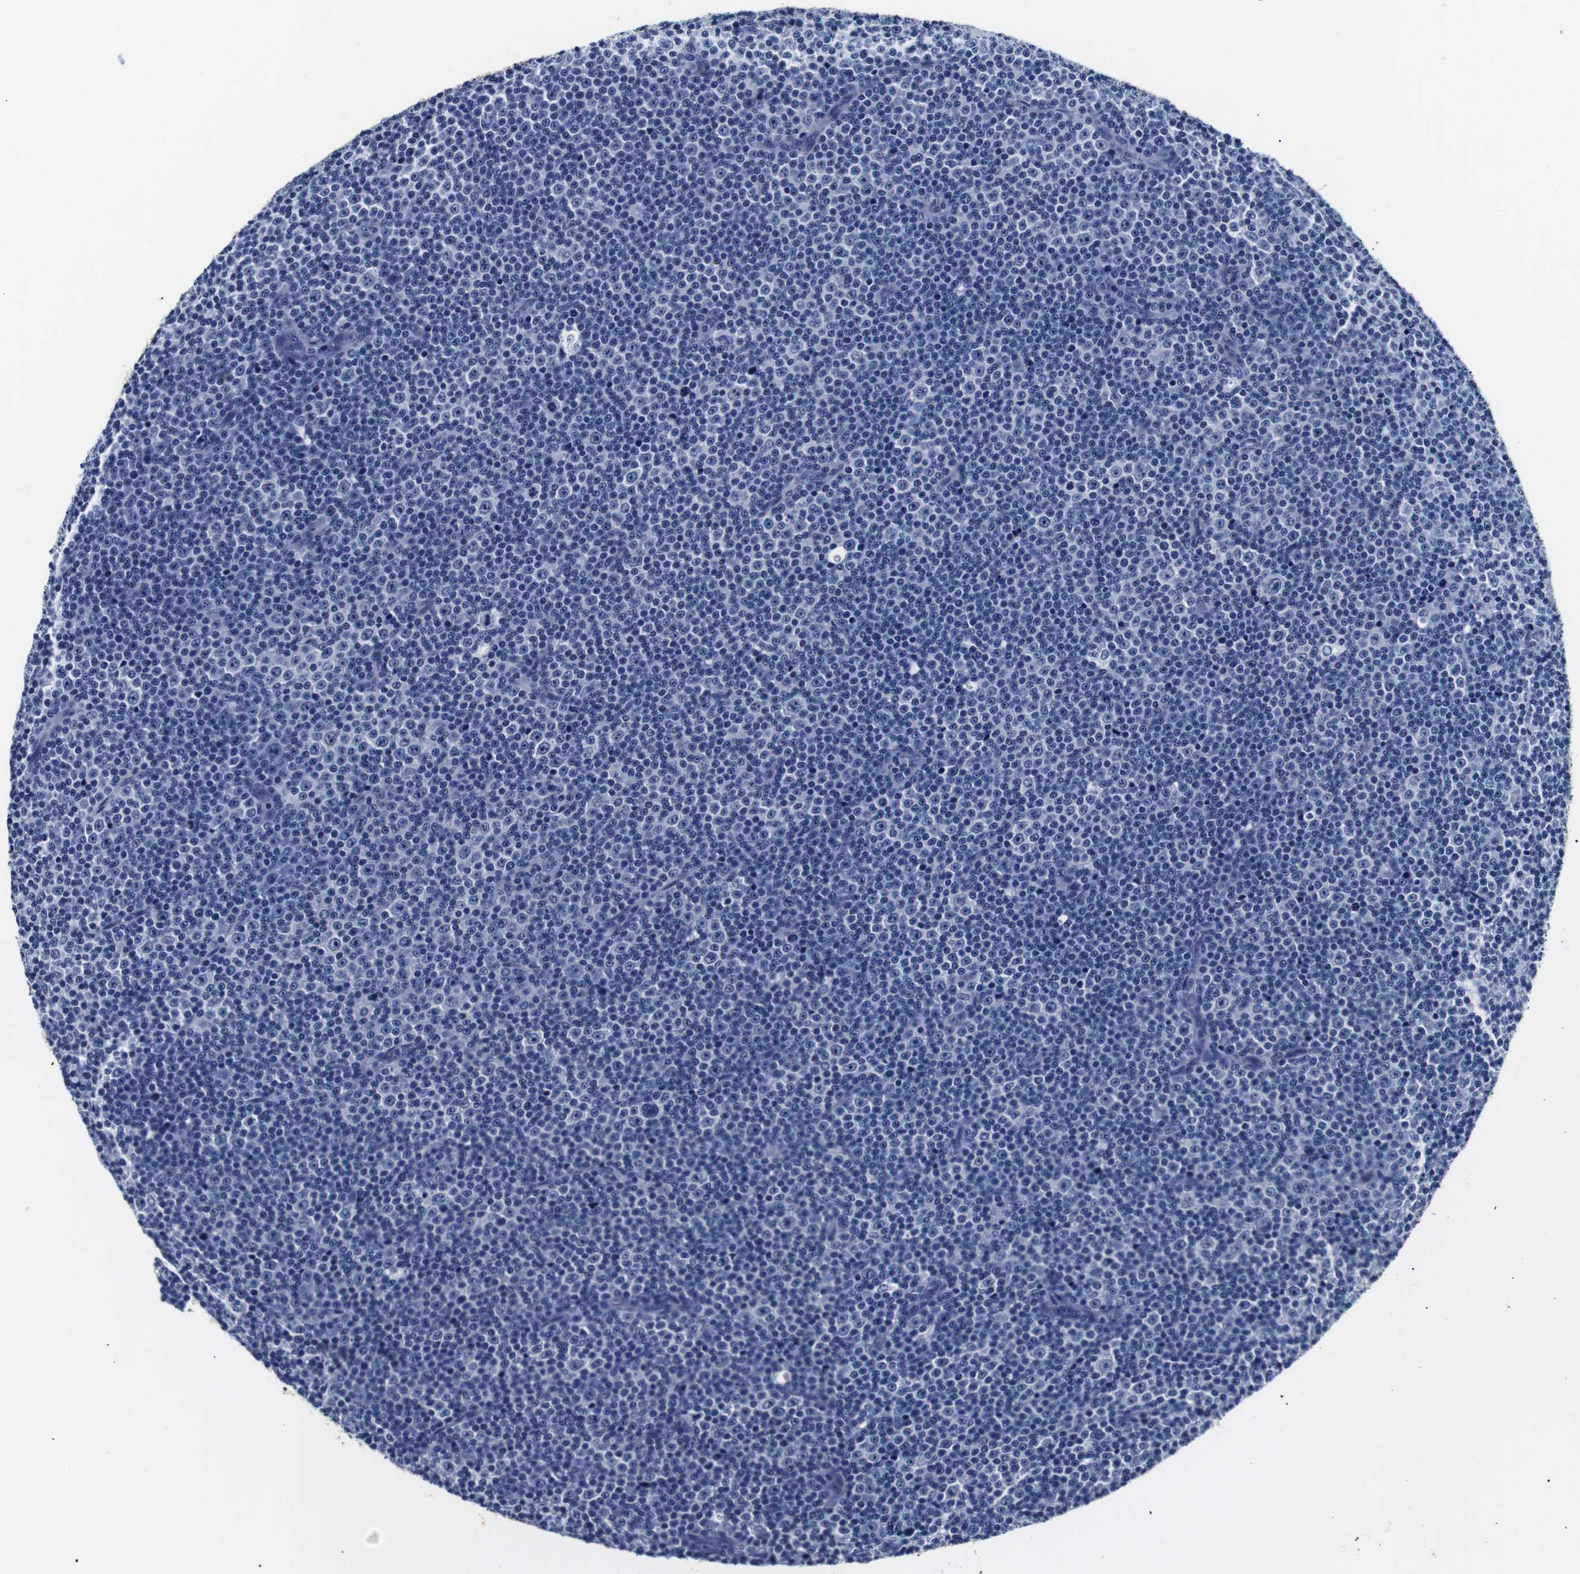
{"staining": {"intensity": "negative", "quantity": "none", "location": "none"}, "tissue": "lymphoma", "cell_type": "Tumor cells", "image_type": "cancer", "snomed": [{"axis": "morphology", "description": "Malignant lymphoma, non-Hodgkin's type, Low grade"}, {"axis": "topography", "description": "Lymph node"}], "caption": "Low-grade malignant lymphoma, non-Hodgkin's type was stained to show a protein in brown. There is no significant staining in tumor cells.", "gene": "GAP43", "patient": {"sex": "female", "age": 67}}